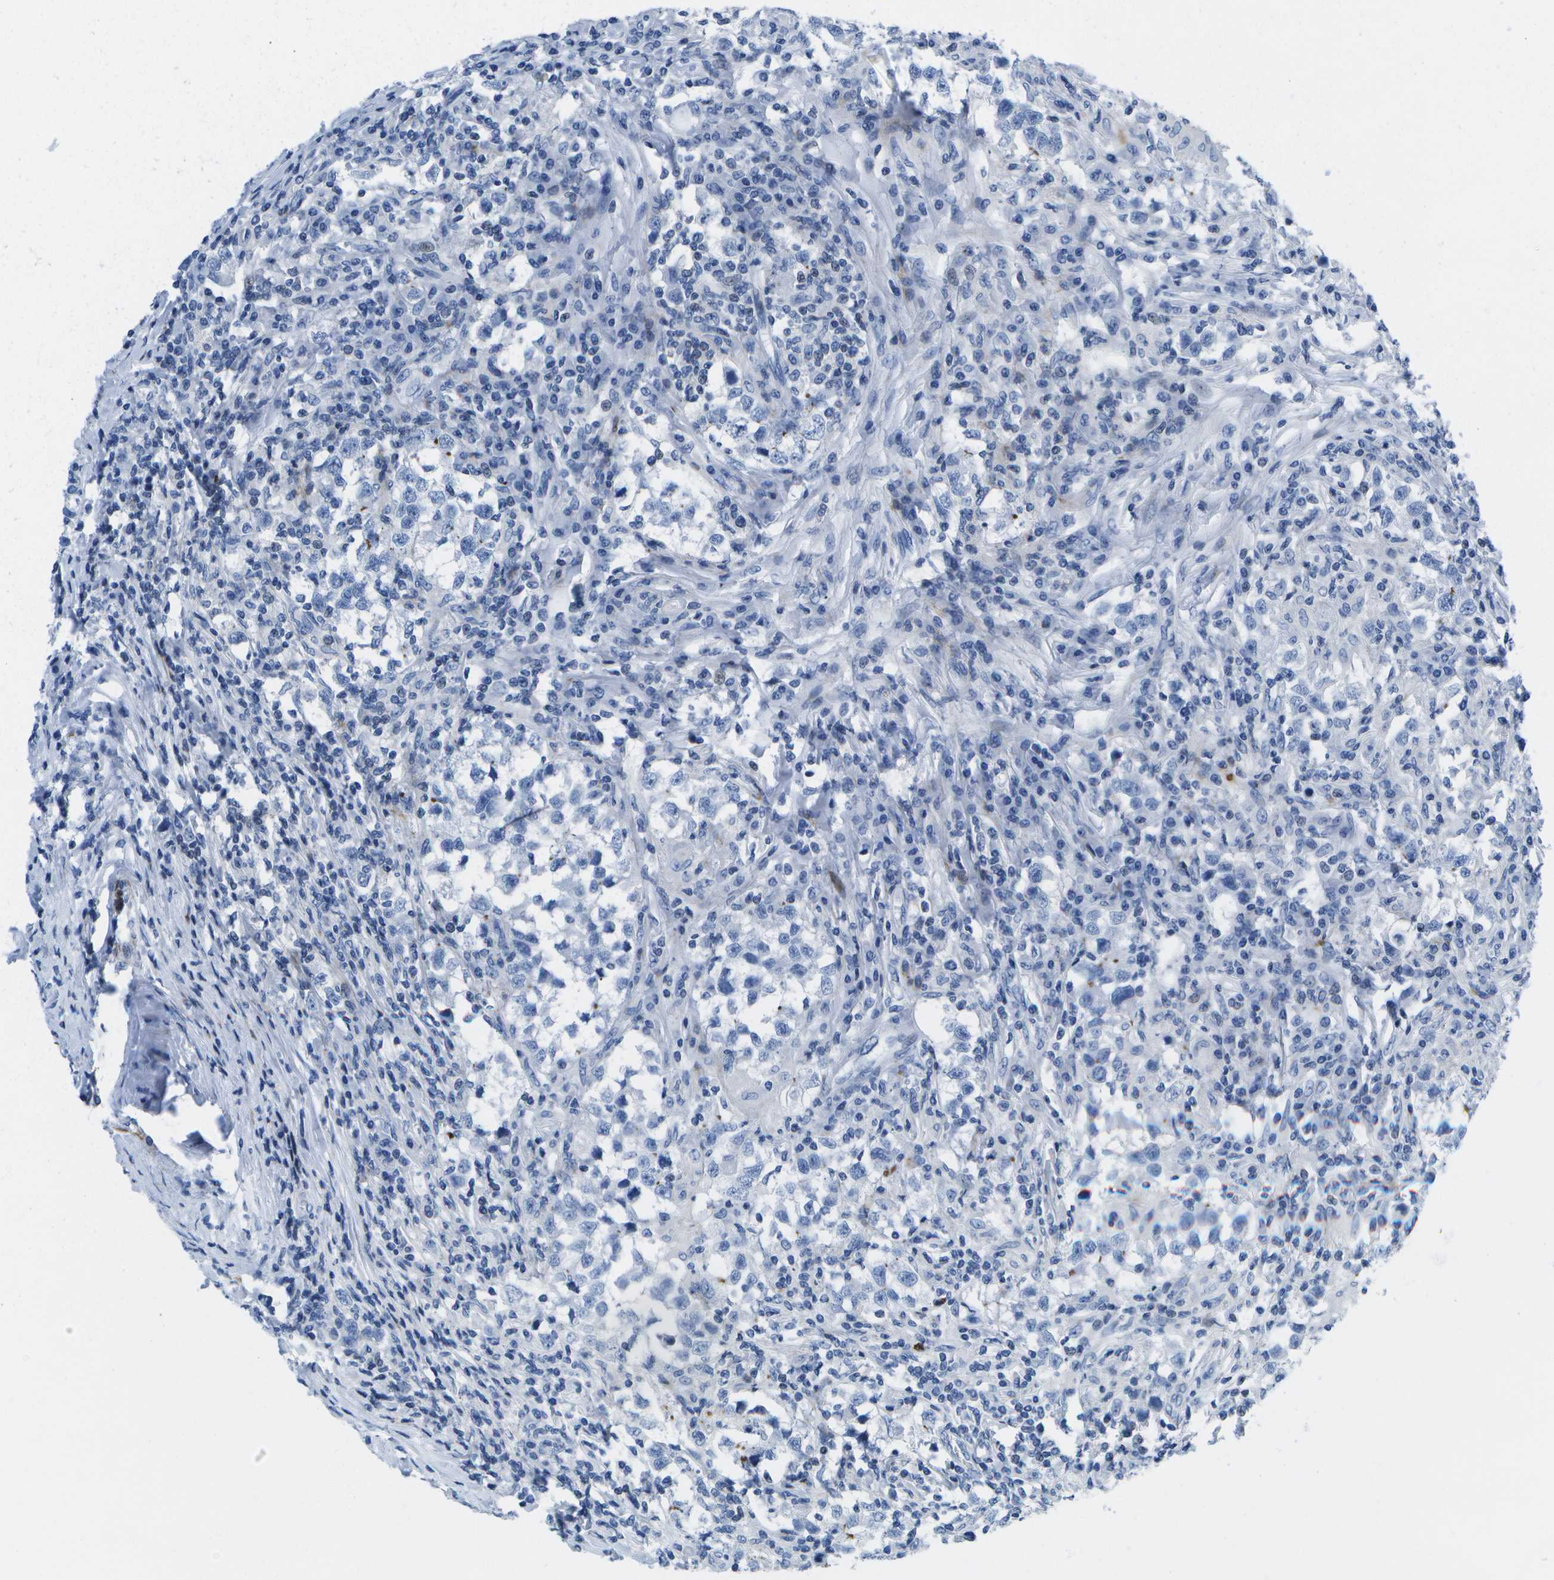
{"staining": {"intensity": "negative", "quantity": "none", "location": "none"}, "tissue": "testis cancer", "cell_type": "Tumor cells", "image_type": "cancer", "snomed": [{"axis": "morphology", "description": "Carcinoma, Embryonal, NOS"}, {"axis": "topography", "description": "Testis"}], "caption": "Tumor cells are negative for protein expression in human testis cancer.", "gene": "ADGRG6", "patient": {"sex": "male", "age": 21}}